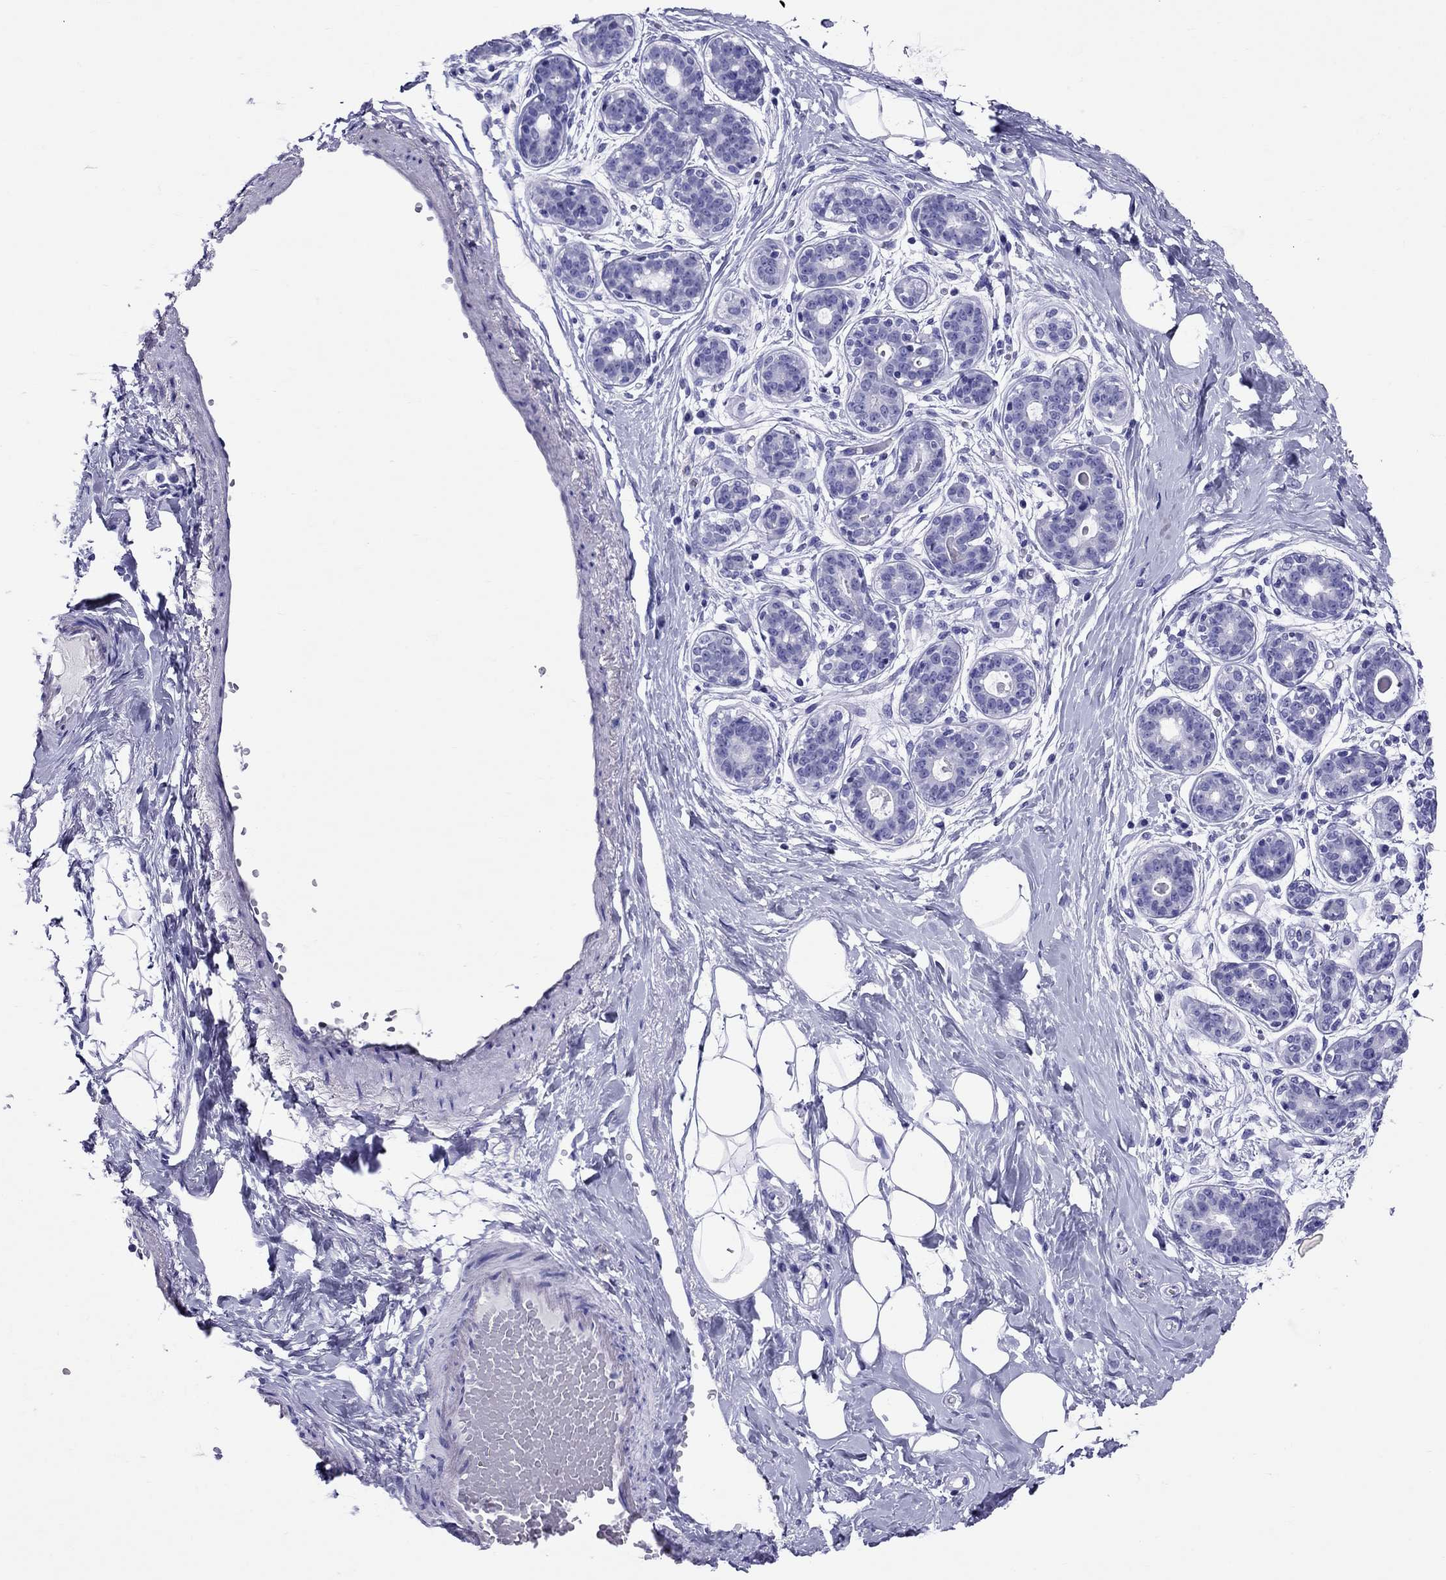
{"staining": {"intensity": "negative", "quantity": "none", "location": "none"}, "tissue": "breast", "cell_type": "Adipocytes", "image_type": "normal", "snomed": [{"axis": "morphology", "description": "Normal tissue, NOS"}, {"axis": "topography", "description": "Skin"}, {"axis": "topography", "description": "Breast"}], "caption": "The immunohistochemistry (IHC) histopathology image has no significant staining in adipocytes of breast. Brightfield microscopy of IHC stained with DAB (3,3'-diaminobenzidine) (brown) and hematoxylin (blue), captured at high magnification.", "gene": "AVPR1B", "patient": {"sex": "female", "age": 43}}